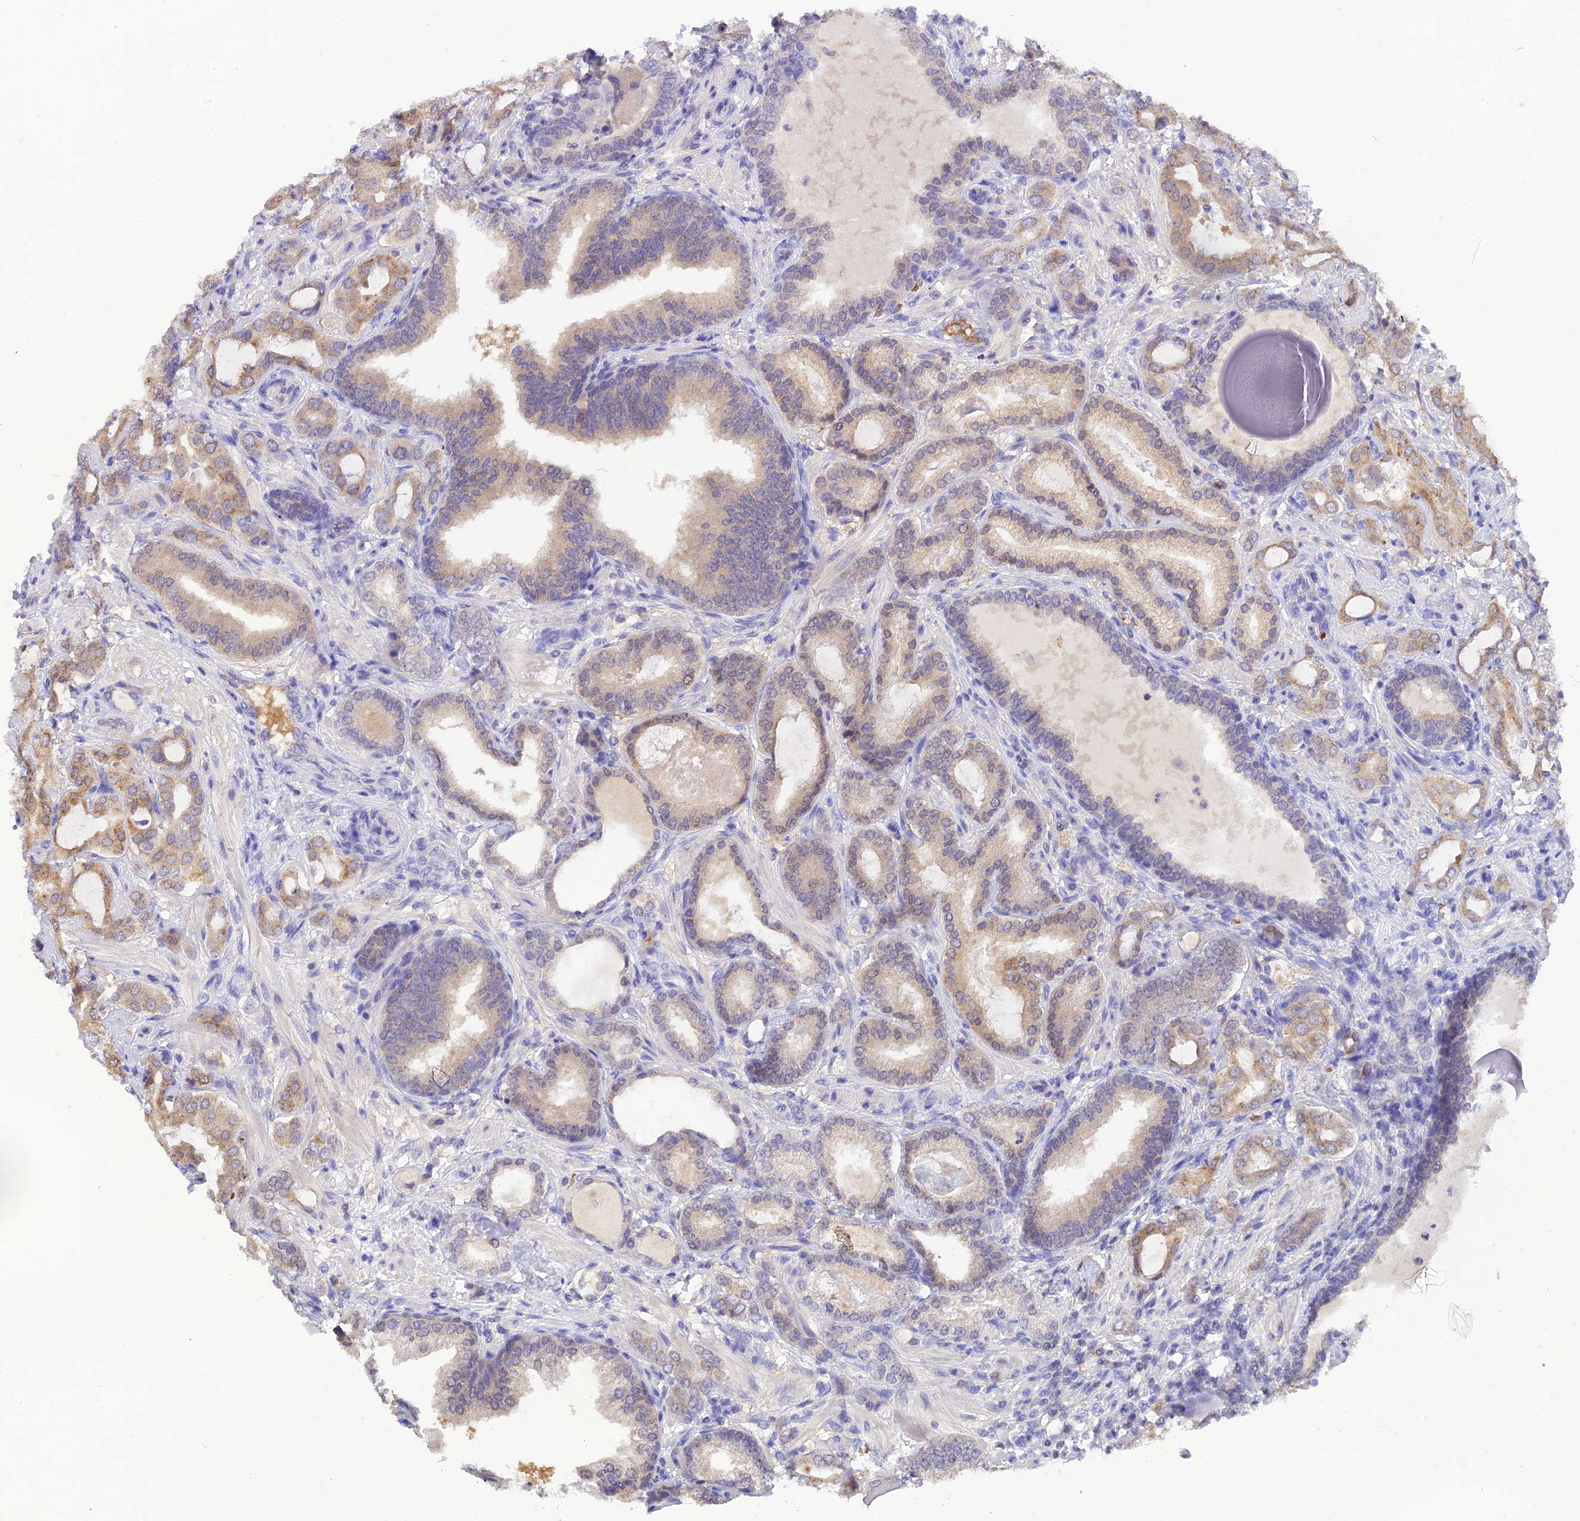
{"staining": {"intensity": "weak", "quantity": "<25%", "location": "cytoplasmic/membranous"}, "tissue": "prostate cancer", "cell_type": "Tumor cells", "image_type": "cancer", "snomed": [{"axis": "morphology", "description": "Adenocarcinoma, Low grade"}, {"axis": "topography", "description": "Prostate"}], "caption": "Protein analysis of prostate low-grade adenocarcinoma shows no significant positivity in tumor cells.", "gene": "HDHD2", "patient": {"sex": "male", "age": 57}}